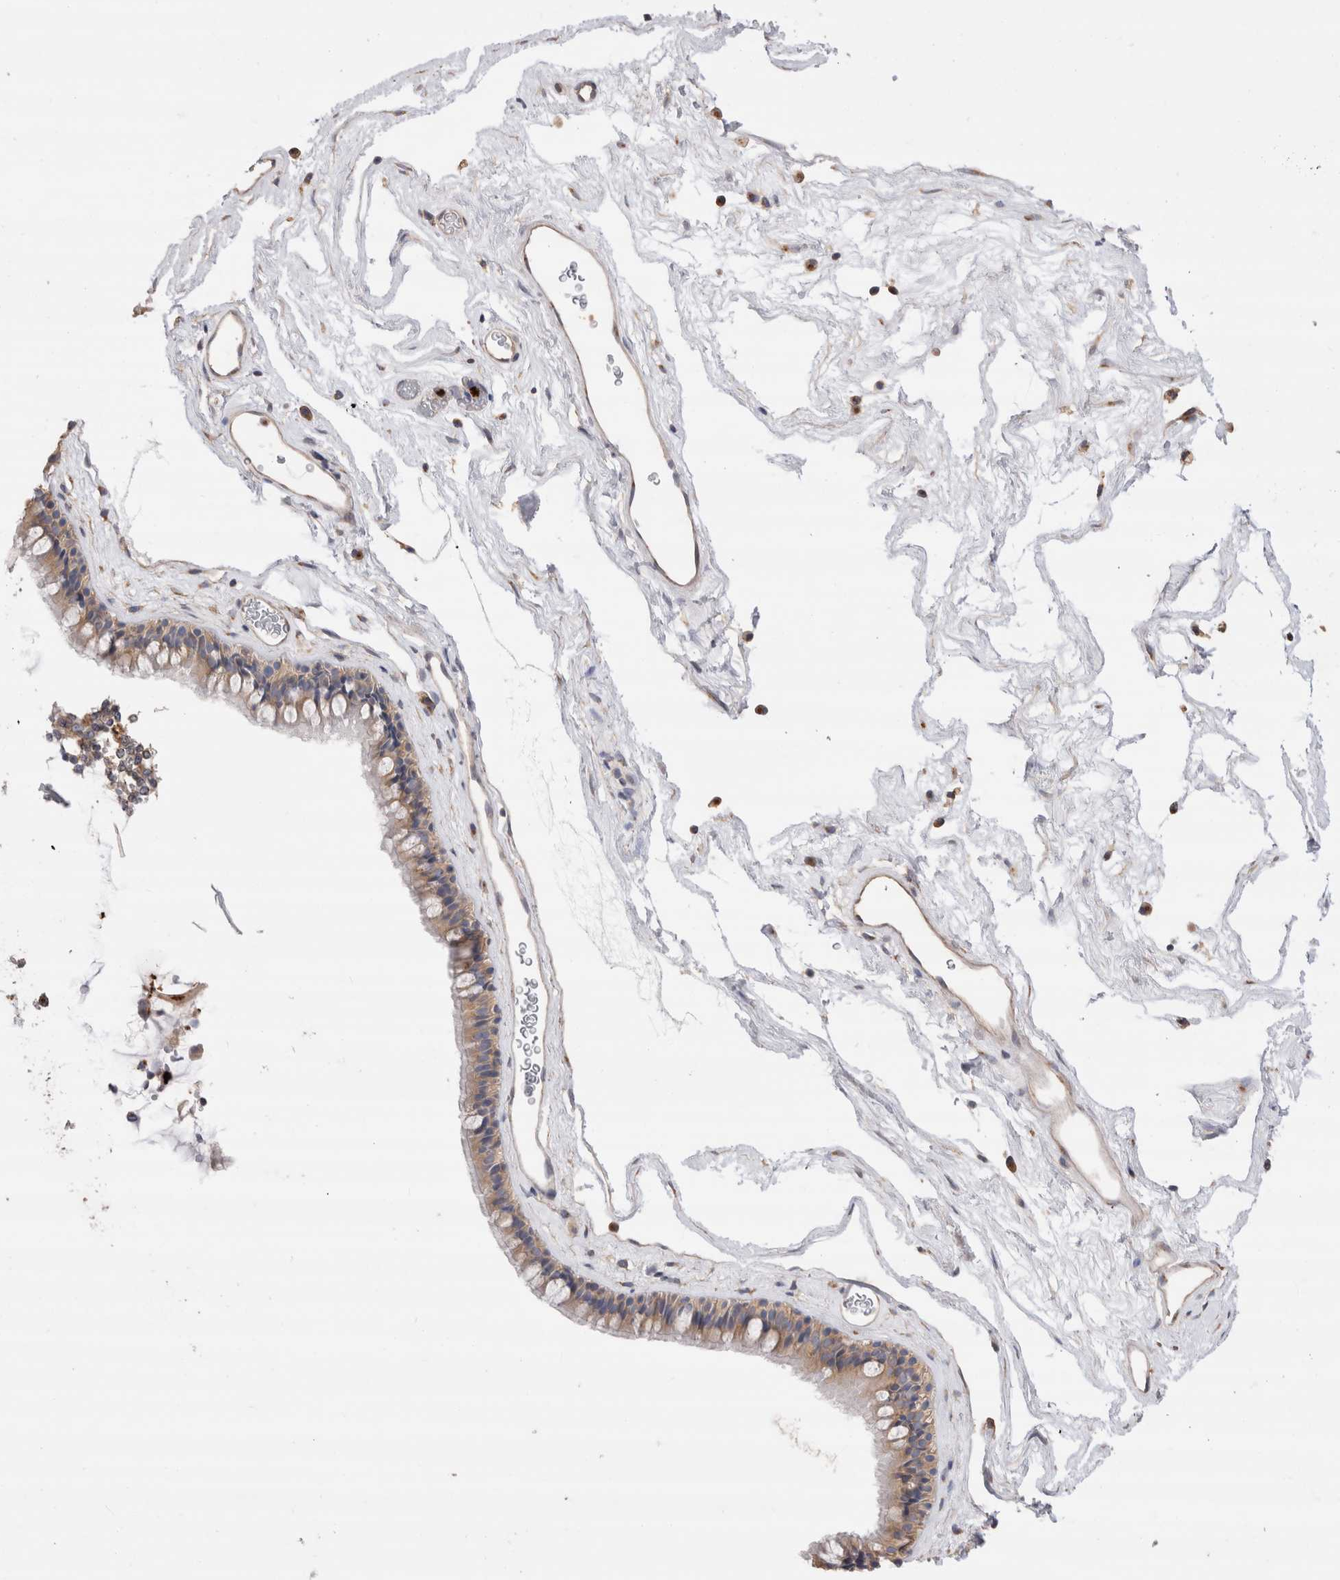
{"staining": {"intensity": "weak", "quantity": ">75%", "location": "cytoplasmic/membranous"}, "tissue": "nasopharynx", "cell_type": "Respiratory epithelial cells", "image_type": "normal", "snomed": [{"axis": "morphology", "description": "Normal tissue, NOS"}, {"axis": "morphology", "description": "Inflammation, NOS"}, {"axis": "topography", "description": "Nasopharynx"}], "caption": "Immunohistochemistry (IHC) (DAB (3,3'-diaminobenzidine)) staining of normal human nasopharynx exhibits weak cytoplasmic/membranous protein positivity in approximately >75% of respiratory epithelial cells.", "gene": "NXT2", "patient": {"sex": "male", "age": 48}}